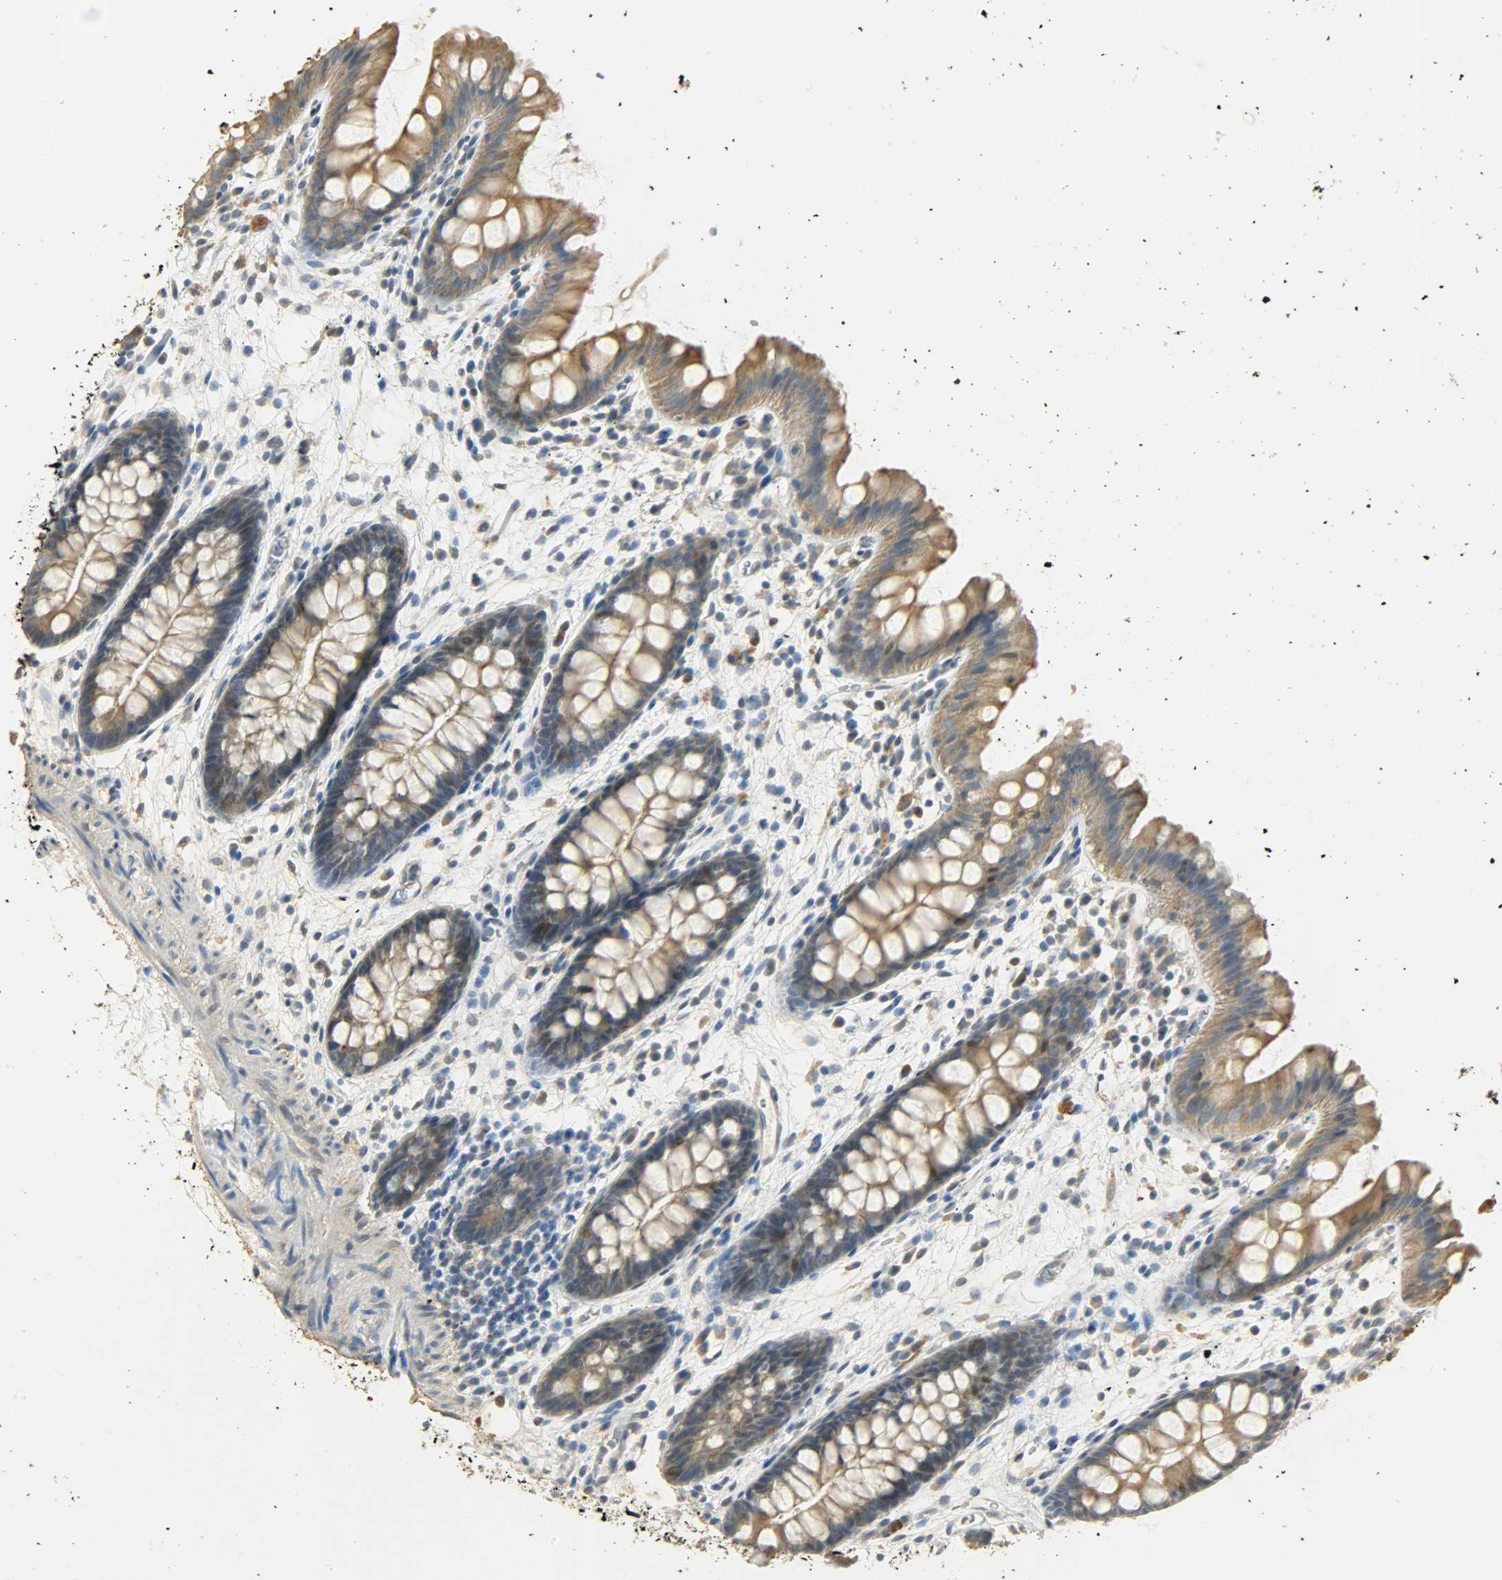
{"staining": {"intensity": "negative", "quantity": "none", "location": "none"}, "tissue": "colon", "cell_type": "Endothelial cells", "image_type": "normal", "snomed": [{"axis": "morphology", "description": "Normal tissue, NOS"}, {"axis": "topography", "description": "Smooth muscle"}, {"axis": "topography", "description": "Colon"}], "caption": "The image displays no staining of endothelial cells in benign colon.", "gene": "USP13", "patient": {"sex": "male", "age": 67}}